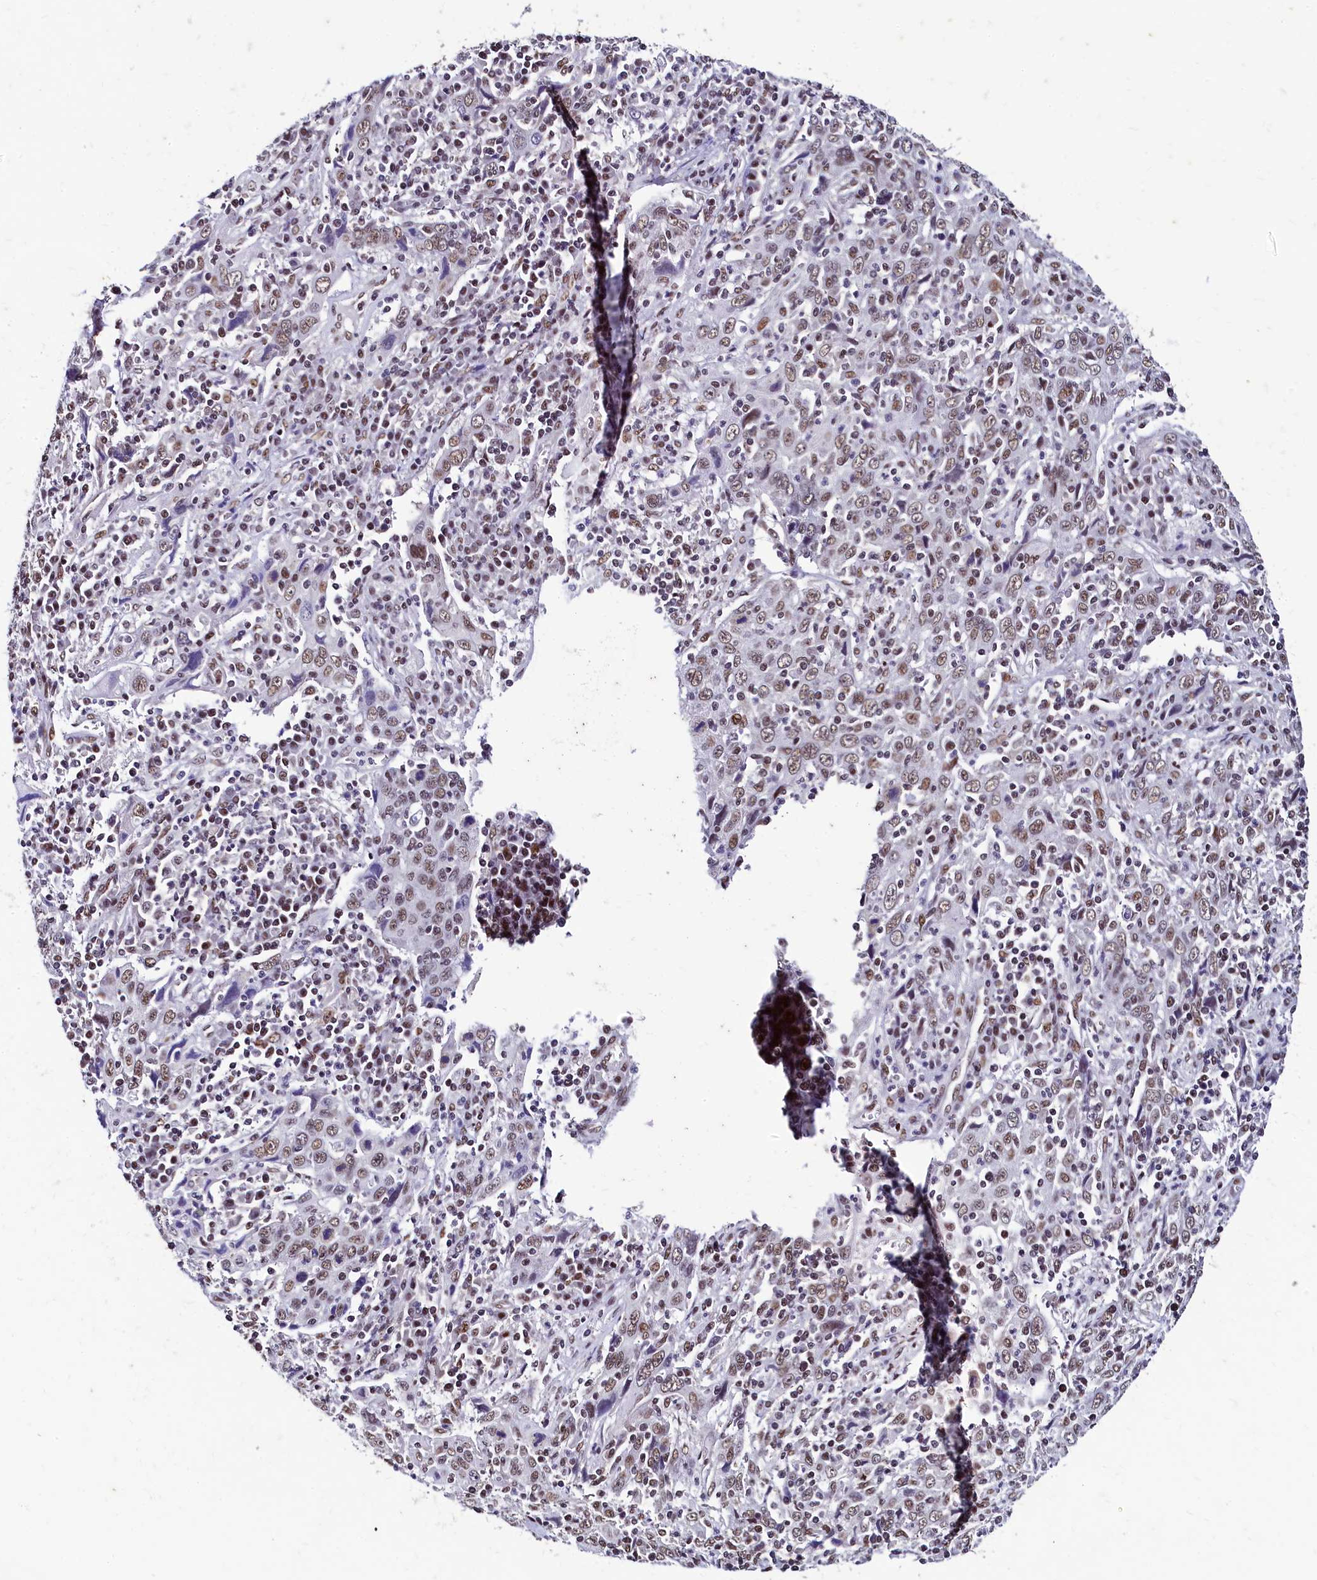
{"staining": {"intensity": "moderate", "quantity": ">75%", "location": "nuclear"}, "tissue": "cervical cancer", "cell_type": "Tumor cells", "image_type": "cancer", "snomed": [{"axis": "morphology", "description": "Squamous cell carcinoma, NOS"}, {"axis": "topography", "description": "Cervix"}], "caption": "Cervical squamous cell carcinoma stained for a protein demonstrates moderate nuclear positivity in tumor cells.", "gene": "CPSF7", "patient": {"sex": "female", "age": 46}}